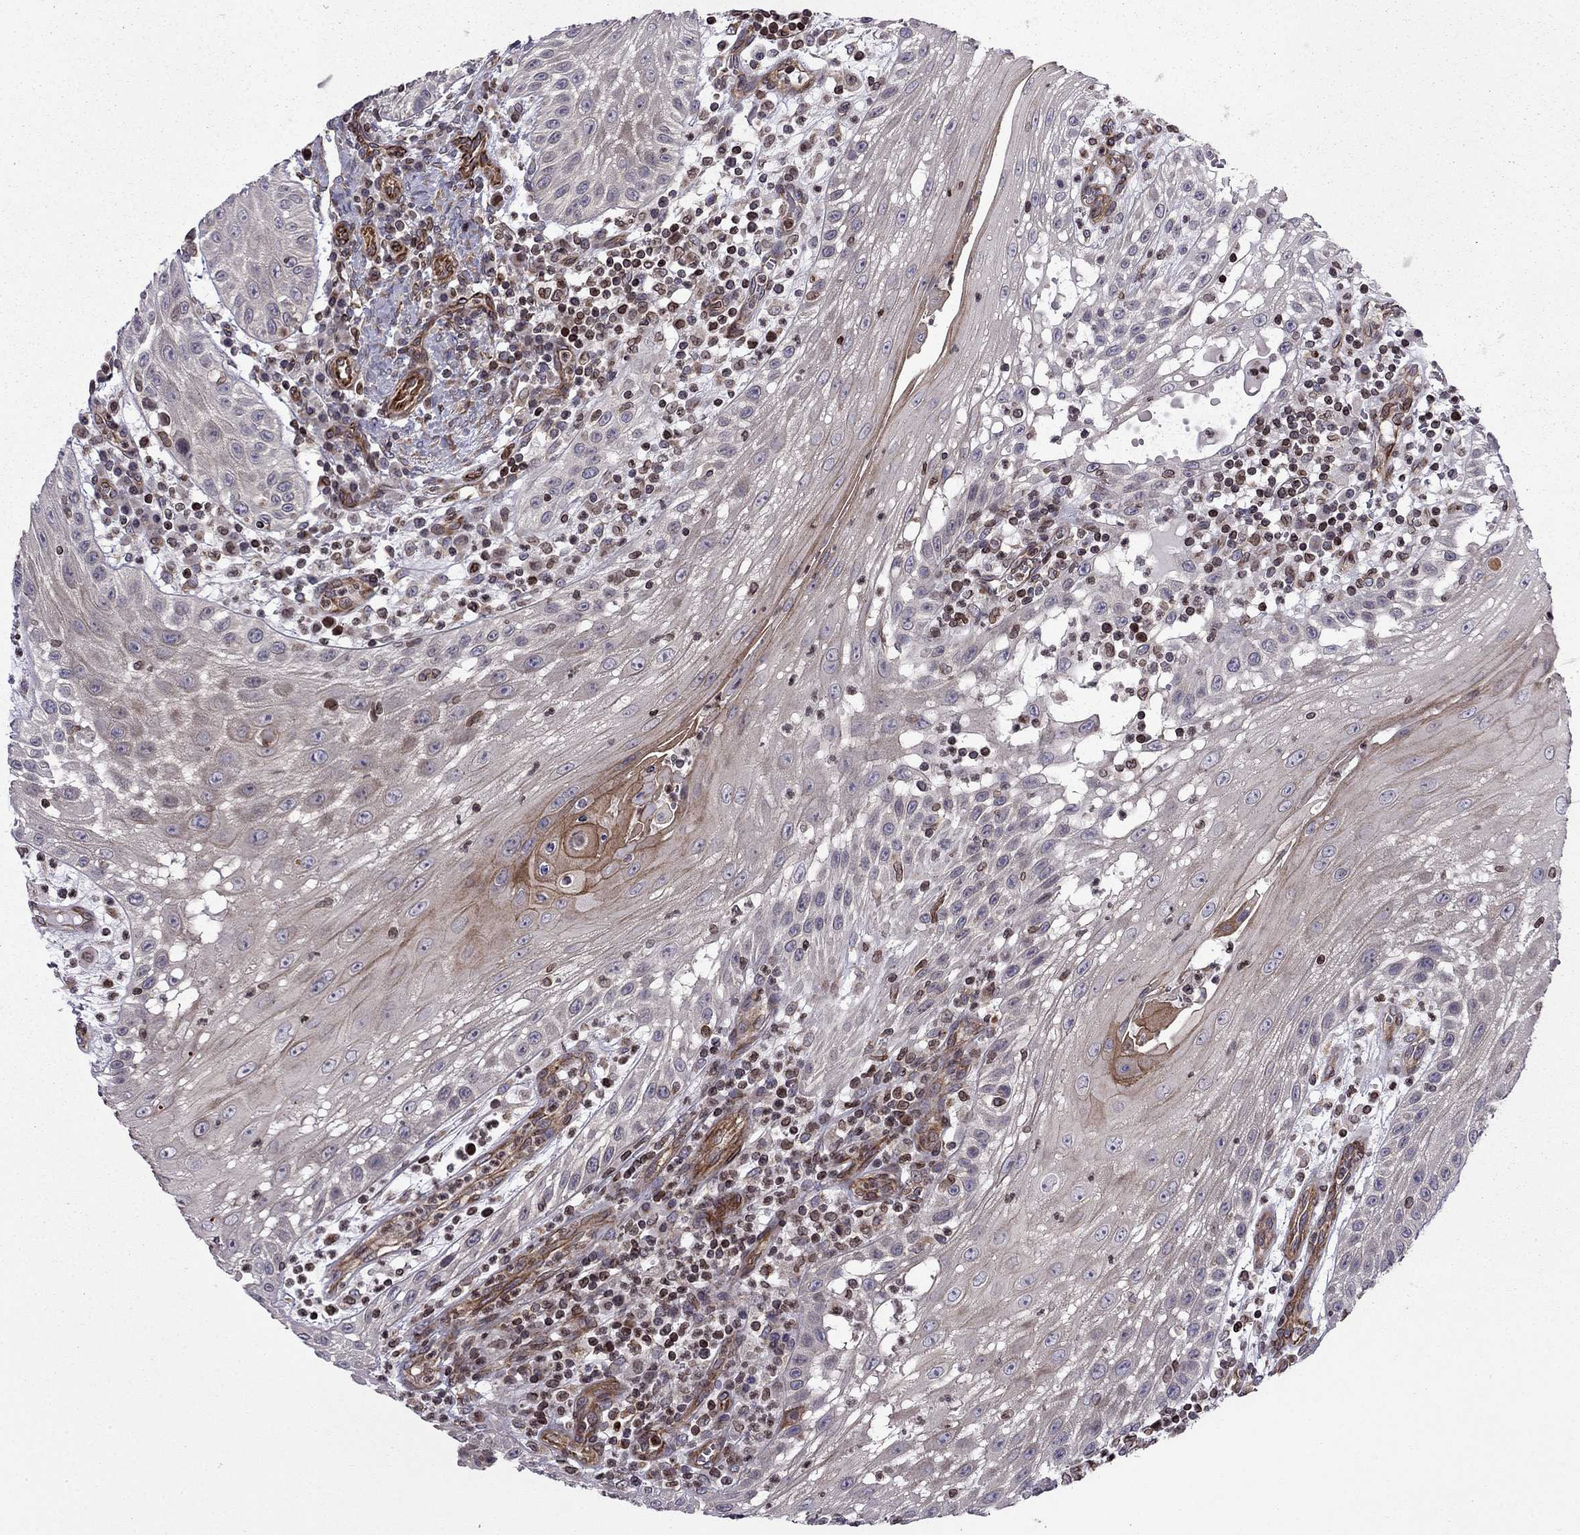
{"staining": {"intensity": "moderate", "quantity": "<25%", "location": "cytoplasmic/membranous"}, "tissue": "head and neck cancer", "cell_type": "Tumor cells", "image_type": "cancer", "snomed": [{"axis": "morphology", "description": "Squamous cell carcinoma, NOS"}, {"axis": "topography", "description": "Oral tissue"}, {"axis": "topography", "description": "Head-Neck"}], "caption": "This is a photomicrograph of IHC staining of head and neck cancer (squamous cell carcinoma), which shows moderate positivity in the cytoplasmic/membranous of tumor cells.", "gene": "CDC42BPA", "patient": {"sex": "male", "age": 58}}